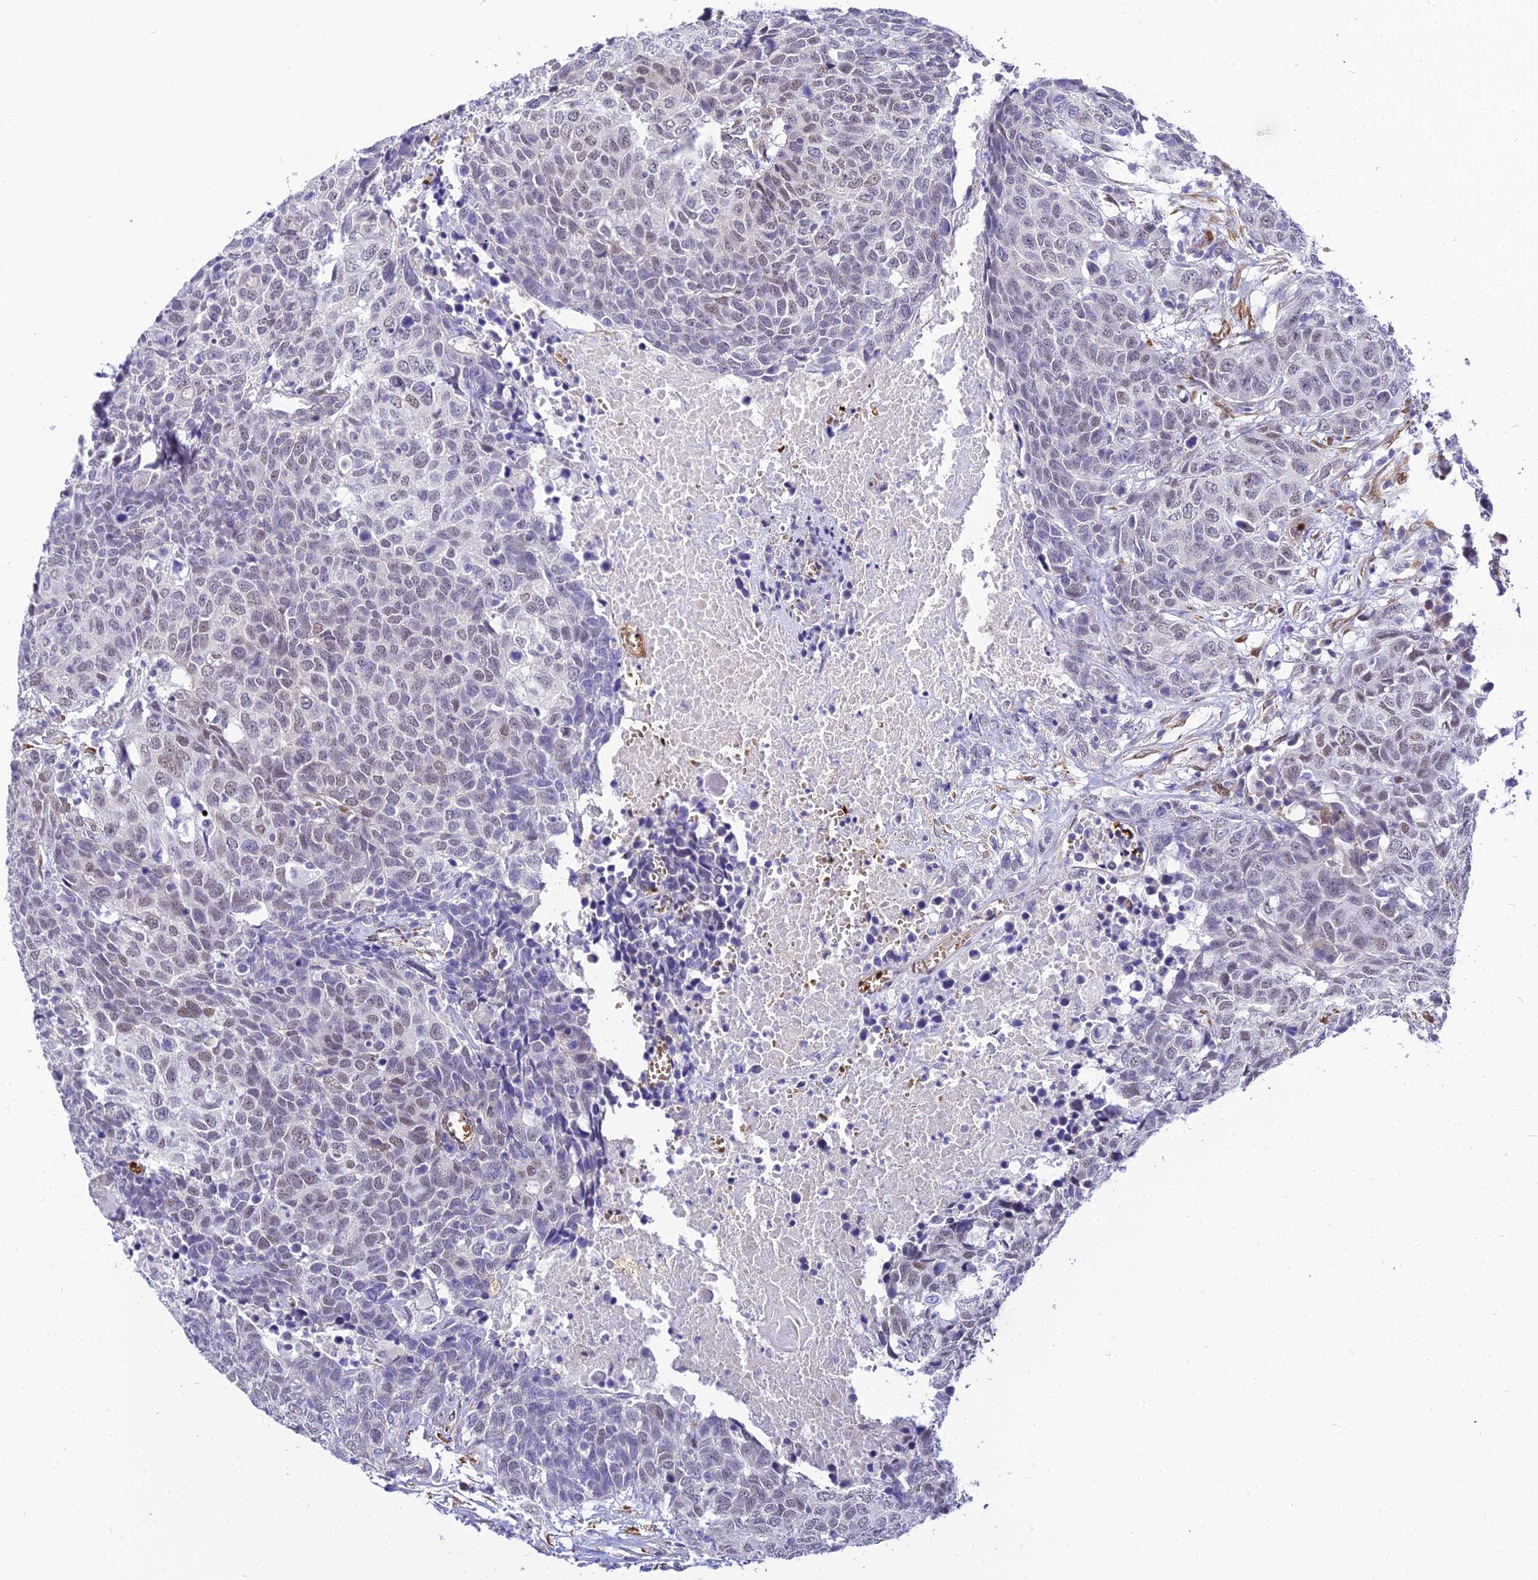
{"staining": {"intensity": "weak", "quantity": "<25%", "location": "nuclear"}, "tissue": "head and neck cancer", "cell_type": "Tumor cells", "image_type": "cancer", "snomed": [{"axis": "morphology", "description": "Squamous cell carcinoma, NOS"}, {"axis": "topography", "description": "Head-Neck"}], "caption": "Tumor cells show no significant protein positivity in head and neck cancer.", "gene": "BCL9", "patient": {"sex": "male", "age": 66}}